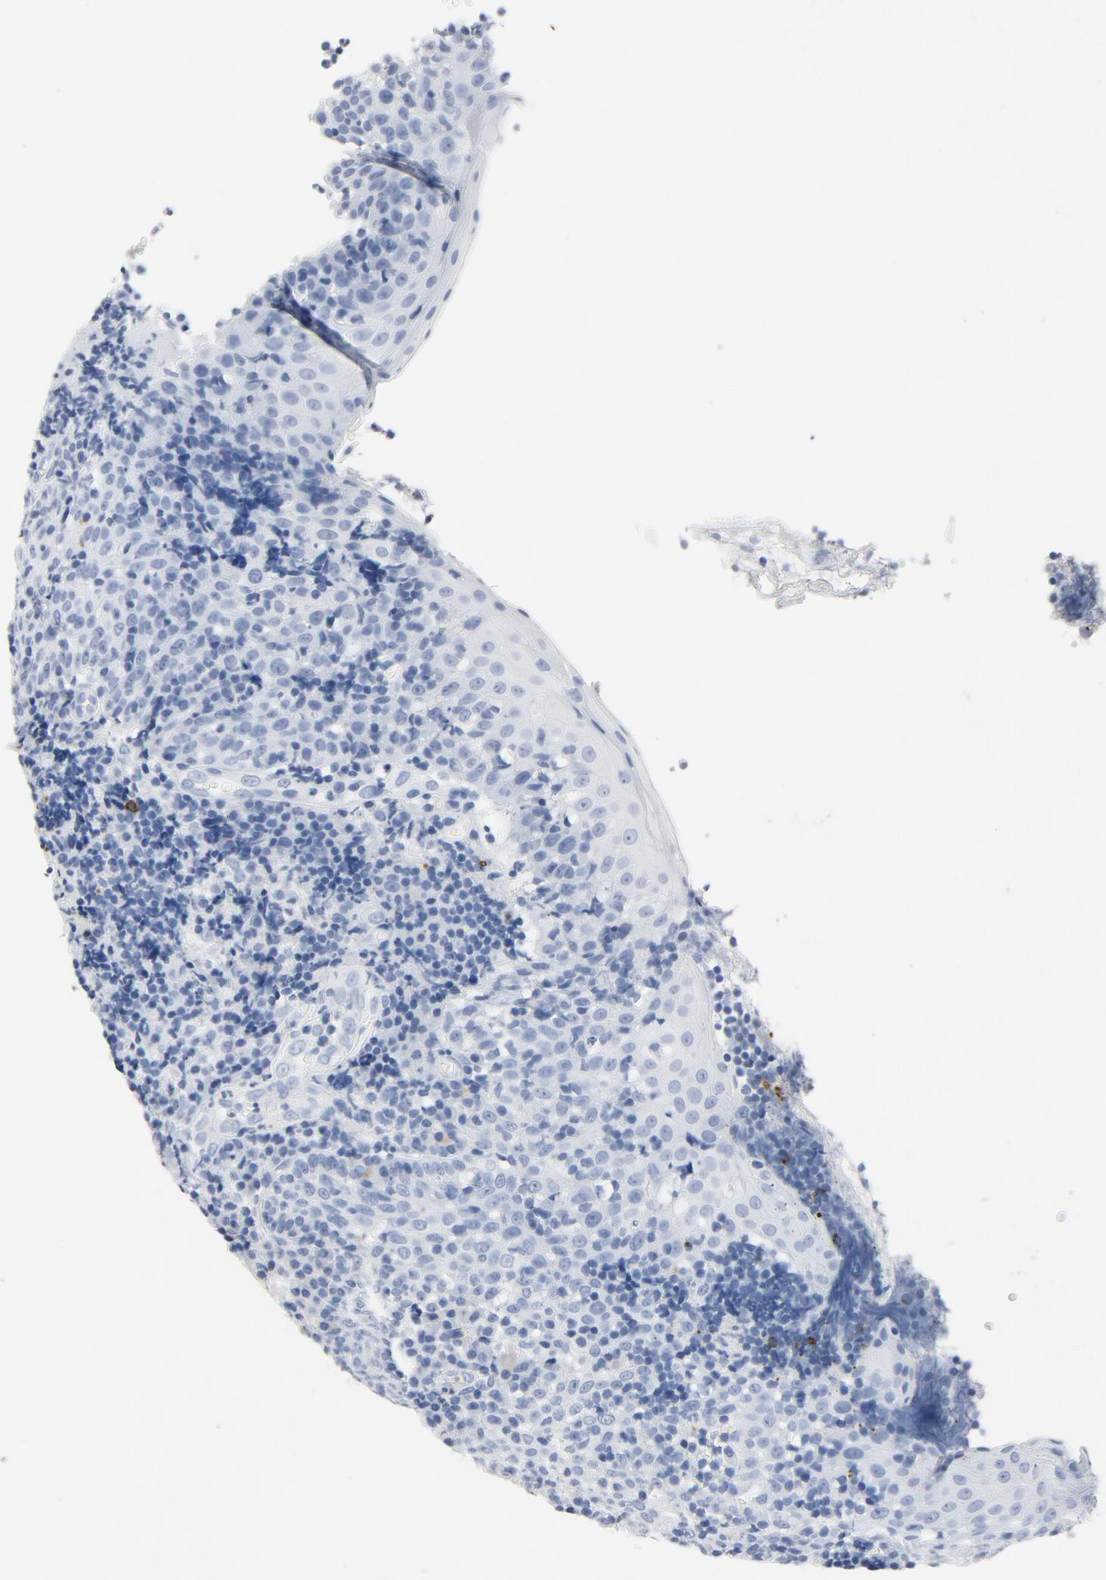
{"staining": {"intensity": "strong", "quantity": "<25%", "location": "cytoplasmic/membranous"}, "tissue": "tonsil", "cell_type": "Germinal center cells", "image_type": "normal", "snomed": [{"axis": "morphology", "description": "Normal tissue, NOS"}, {"axis": "topography", "description": "Tonsil"}], "caption": "Immunohistochemistry (IHC) micrograph of benign tonsil: tonsil stained using immunohistochemistry (IHC) displays medium levels of strong protein expression localized specifically in the cytoplasmic/membranous of germinal center cells, appearing as a cytoplasmic/membranous brown color.", "gene": "PTPRB", "patient": {"sex": "female", "age": 40}}